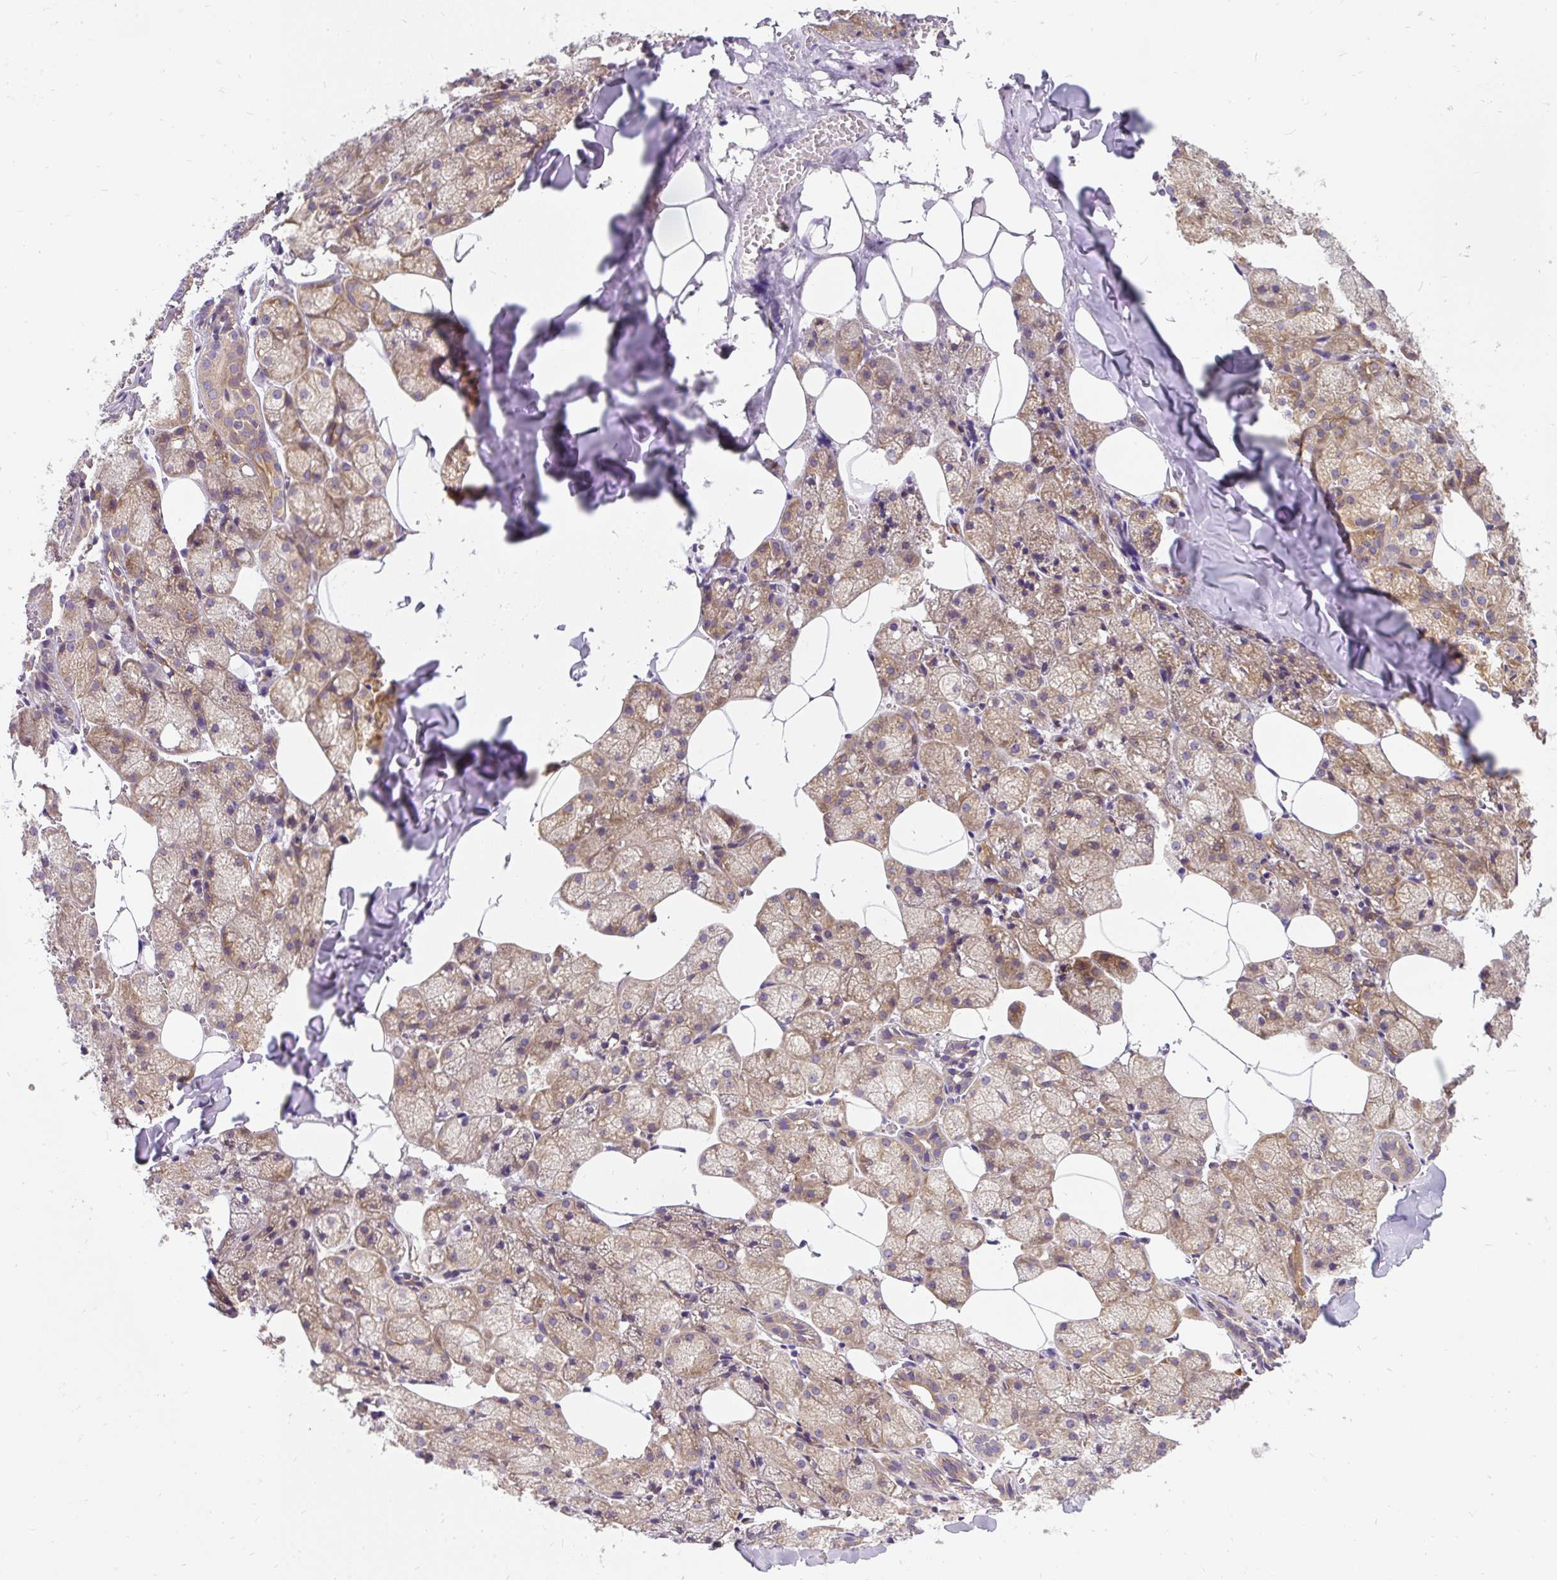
{"staining": {"intensity": "moderate", "quantity": ">75%", "location": "cytoplasmic/membranous"}, "tissue": "salivary gland", "cell_type": "Glandular cells", "image_type": "normal", "snomed": [{"axis": "morphology", "description": "Normal tissue, NOS"}, {"axis": "topography", "description": "Salivary gland"}, {"axis": "topography", "description": "Peripheral nerve tissue"}], "caption": "Immunohistochemical staining of benign salivary gland shows moderate cytoplasmic/membranous protein staining in about >75% of glandular cells. (IHC, brightfield microscopy, high magnification).", "gene": "CYP20A1", "patient": {"sex": "male", "age": 38}}